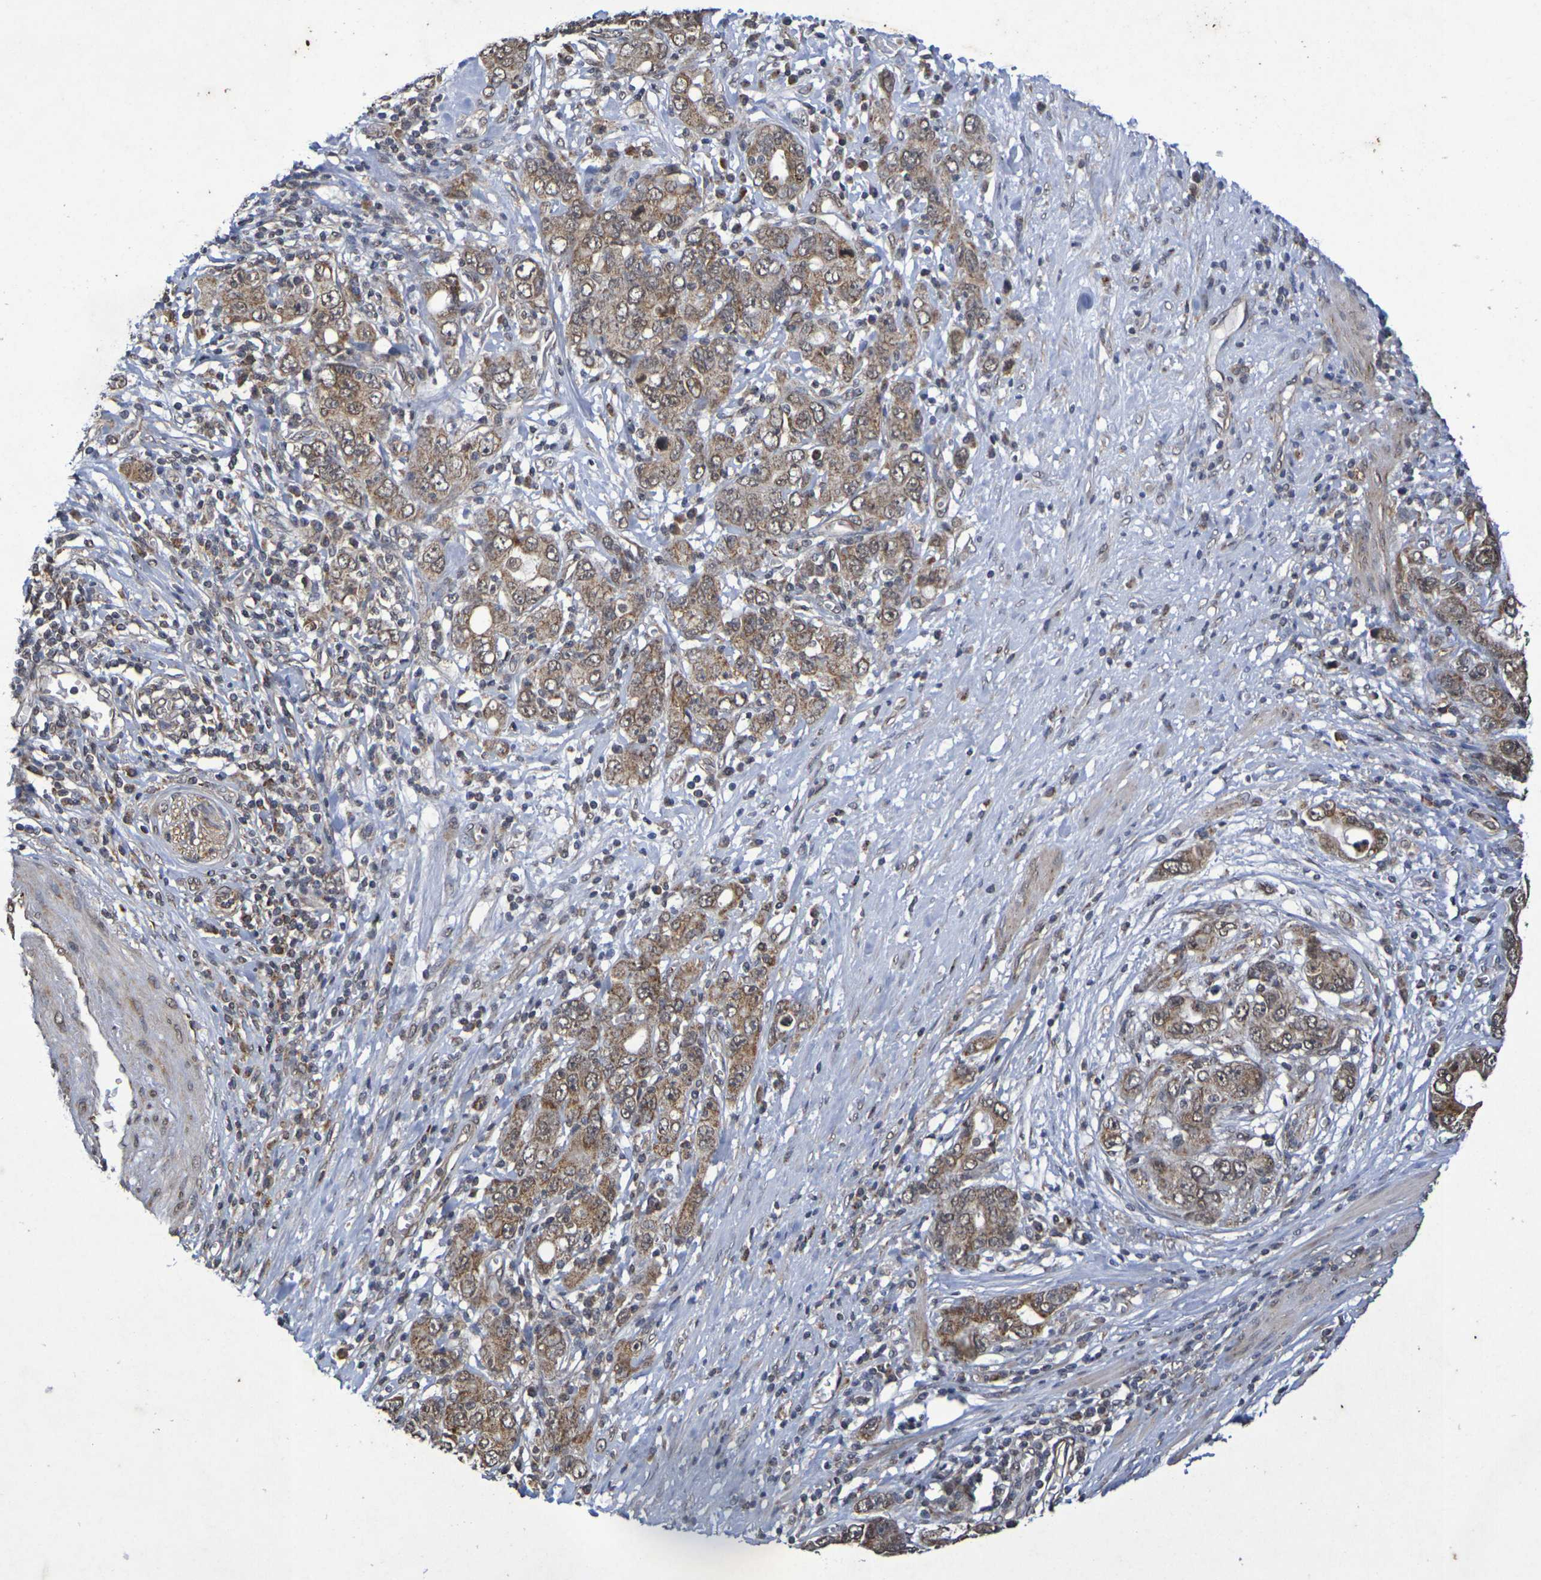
{"staining": {"intensity": "moderate", "quantity": ">75%", "location": "cytoplasmic/membranous,nuclear"}, "tissue": "stomach cancer", "cell_type": "Tumor cells", "image_type": "cancer", "snomed": [{"axis": "morphology", "description": "Adenocarcinoma, NOS"}, {"axis": "topography", "description": "Stomach, lower"}], "caption": "The micrograph reveals staining of stomach adenocarcinoma, revealing moderate cytoplasmic/membranous and nuclear protein expression (brown color) within tumor cells.", "gene": "GUCY1A2", "patient": {"sex": "female", "age": 93}}